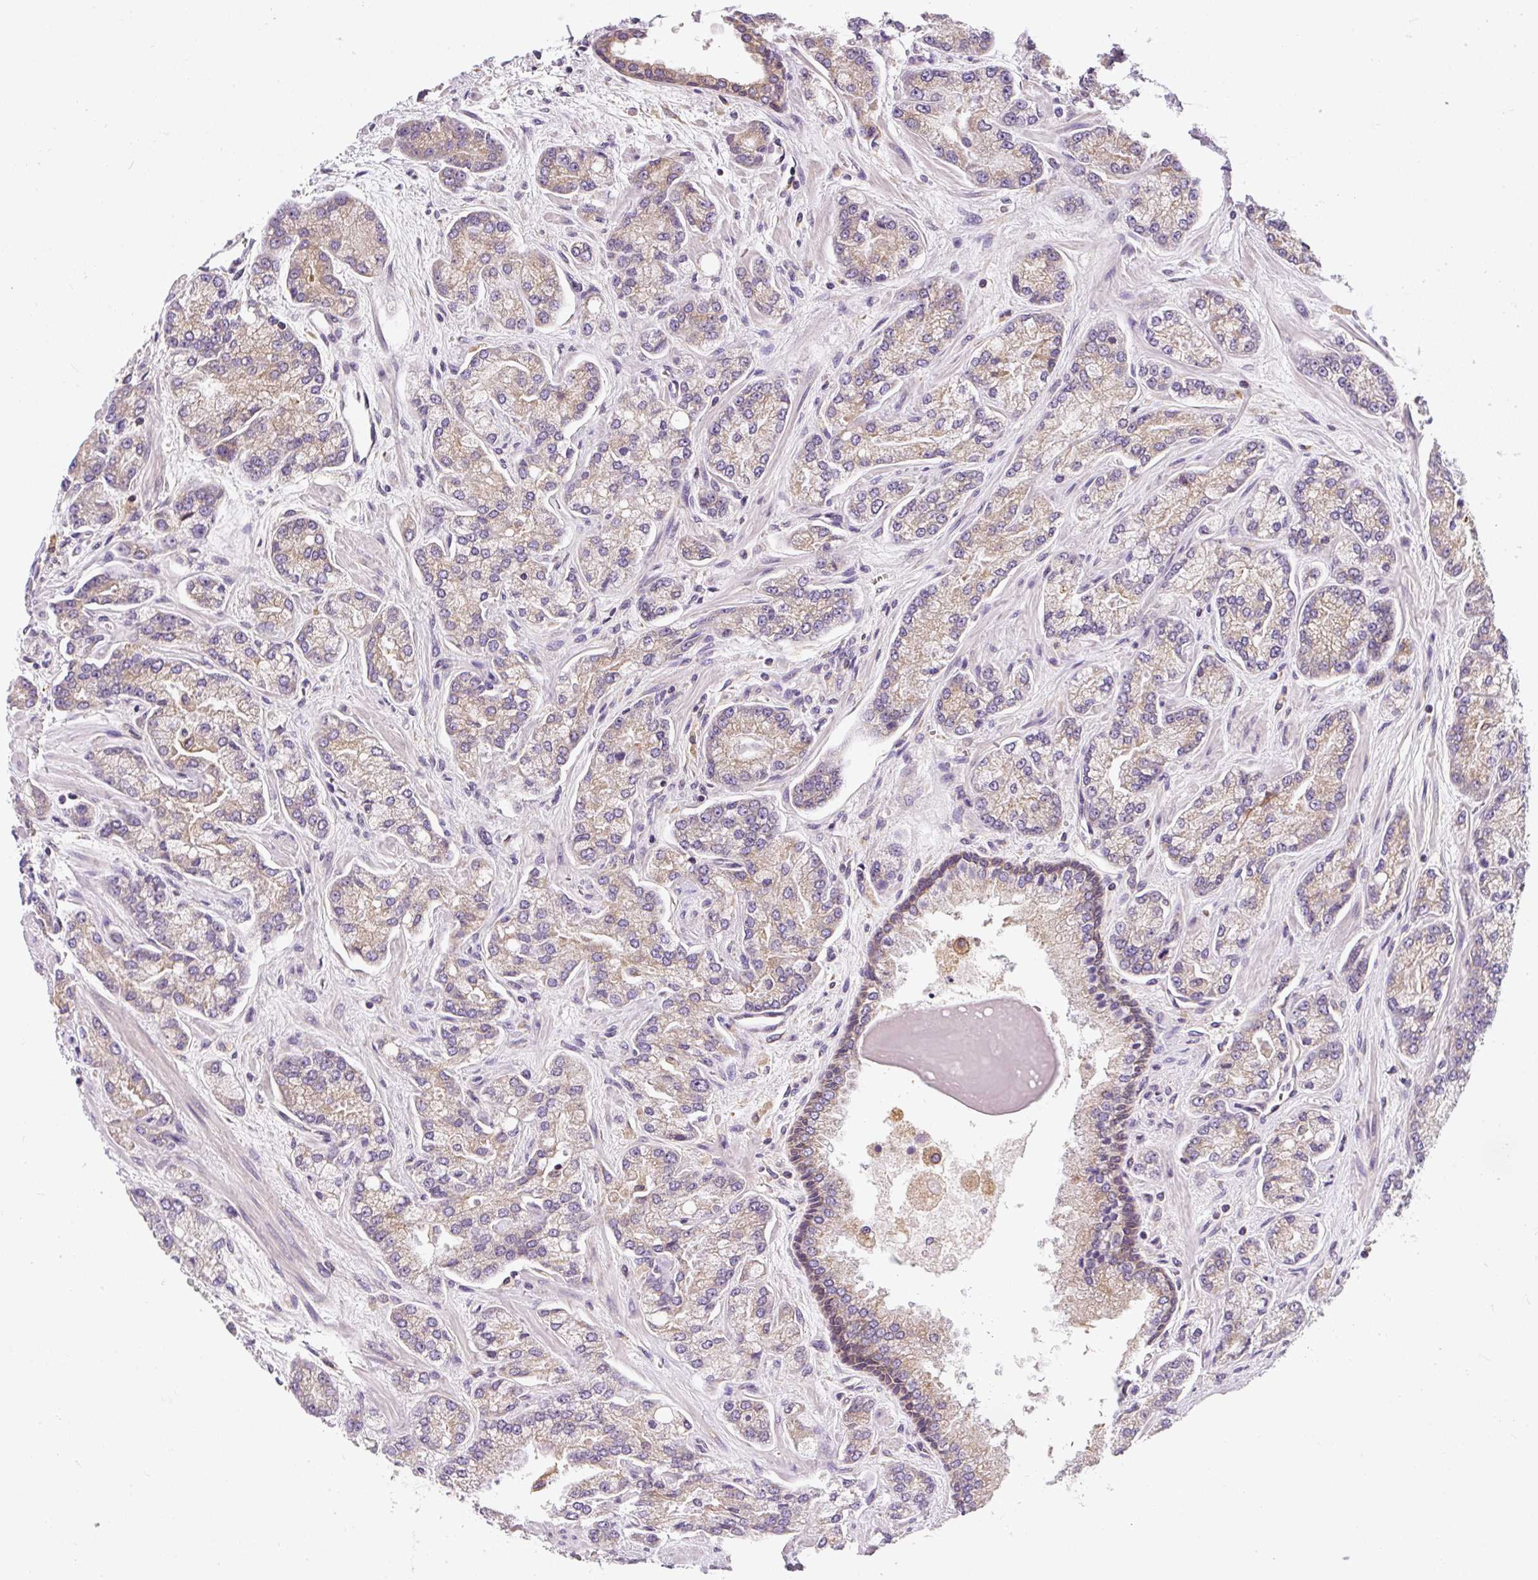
{"staining": {"intensity": "weak", "quantity": "25%-75%", "location": "cytoplasmic/membranous"}, "tissue": "prostate cancer", "cell_type": "Tumor cells", "image_type": "cancer", "snomed": [{"axis": "morphology", "description": "Adenocarcinoma, High grade"}, {"axis": "topography", "description": "Prostate"}], "caption": "Immunohistochemistry (IHC) histopathology image of neoplastic tissue: human prostate cancer (high-grade adenocarcinoma) stained using immunohistochemistry (IHC) displays low levels of weak protein expression localized specifically in the cytoplasmic/membranous of tumor cells, appearing as a cytoplasmic/membranous brown color.", "gene": "CYP20A1", "patient": {"sex": "male", "age": 68}}